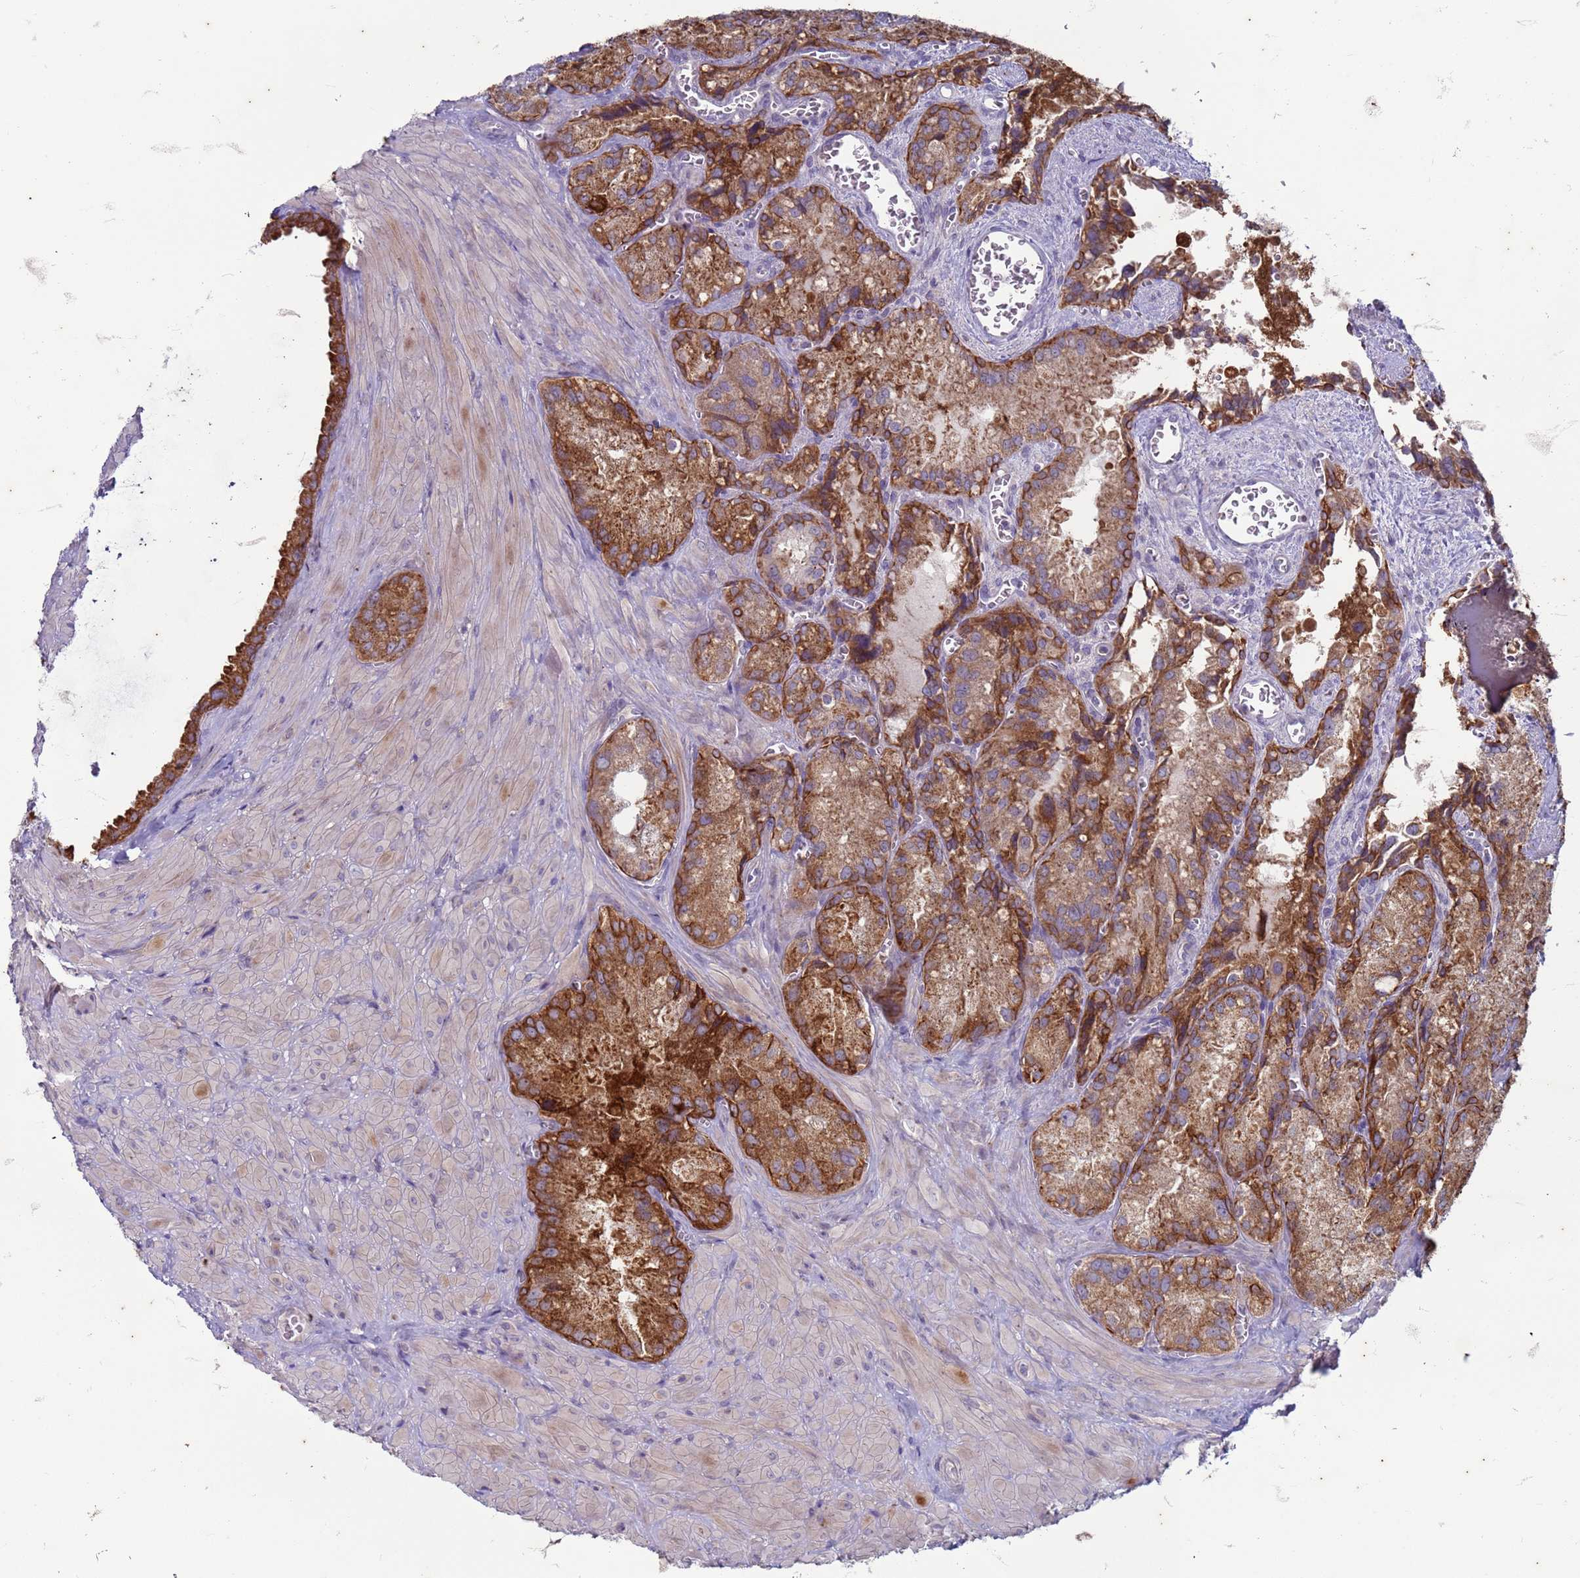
{"staining": {"intensity": "strong", "quantity": ">75%", "location": "cytoplasmic/membranous"}, "tissue": "seminal vesicle", "cell_type": "Glandular cells", "image_type": "normal", "snomed": [{"axis": "morphology", "description": "Normal tissue, NOS"}, {"axis": "topography", "description": "Seminal veicle"}], "caption": "Unremarkable seminal vesicle displays strong cytoplasmic/membranous positivity in about >75% of glandular cells.", "gene": "SUCO", "patient": {"sex": "male", "age": 62}}